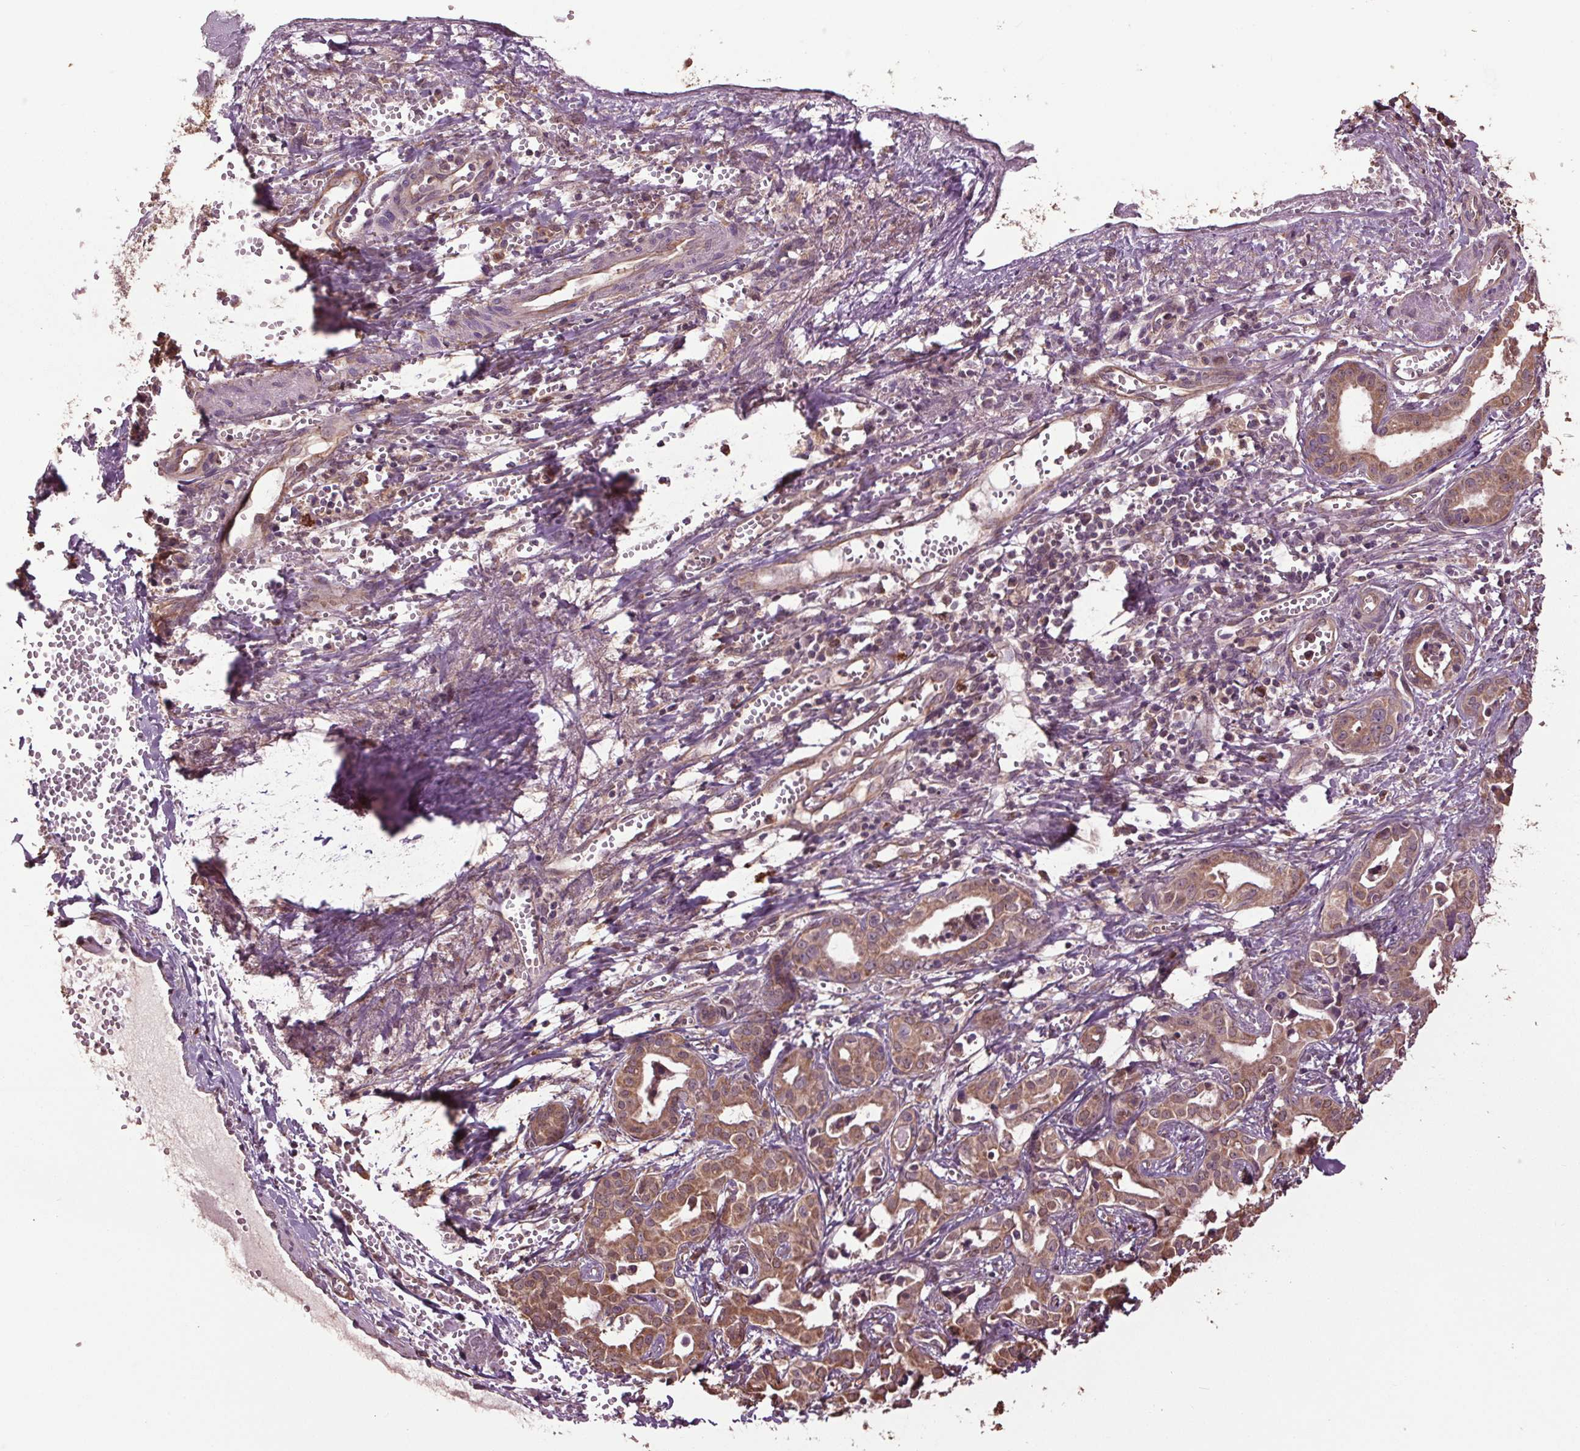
{"staining": {"intensity": "moderate", "quantity": ">75%", "location": "cytoplasmic/membranous"}, "tissue": "liver cancer", "cell_type": "Tumor cells", "image_type": "cancer", "snomed": [{"axis": "morphology", "description": "Cholangiocarcinoma"}, {"axis": "topography", "description": "Liver"}], "caption": "Moderate cytoplasmic/membranous protein expression is appreciated in about >75% of tumor cells in liver cholangiocarcinoma. The staining is performed using DAB (3,3'-diaminobenzidine) brown chromogen to label protein expression. The nuclei are counter-stained blue using hematoxylin.", "gene": "RNPEP", "patient": {"sex": "female", "age": 65}}